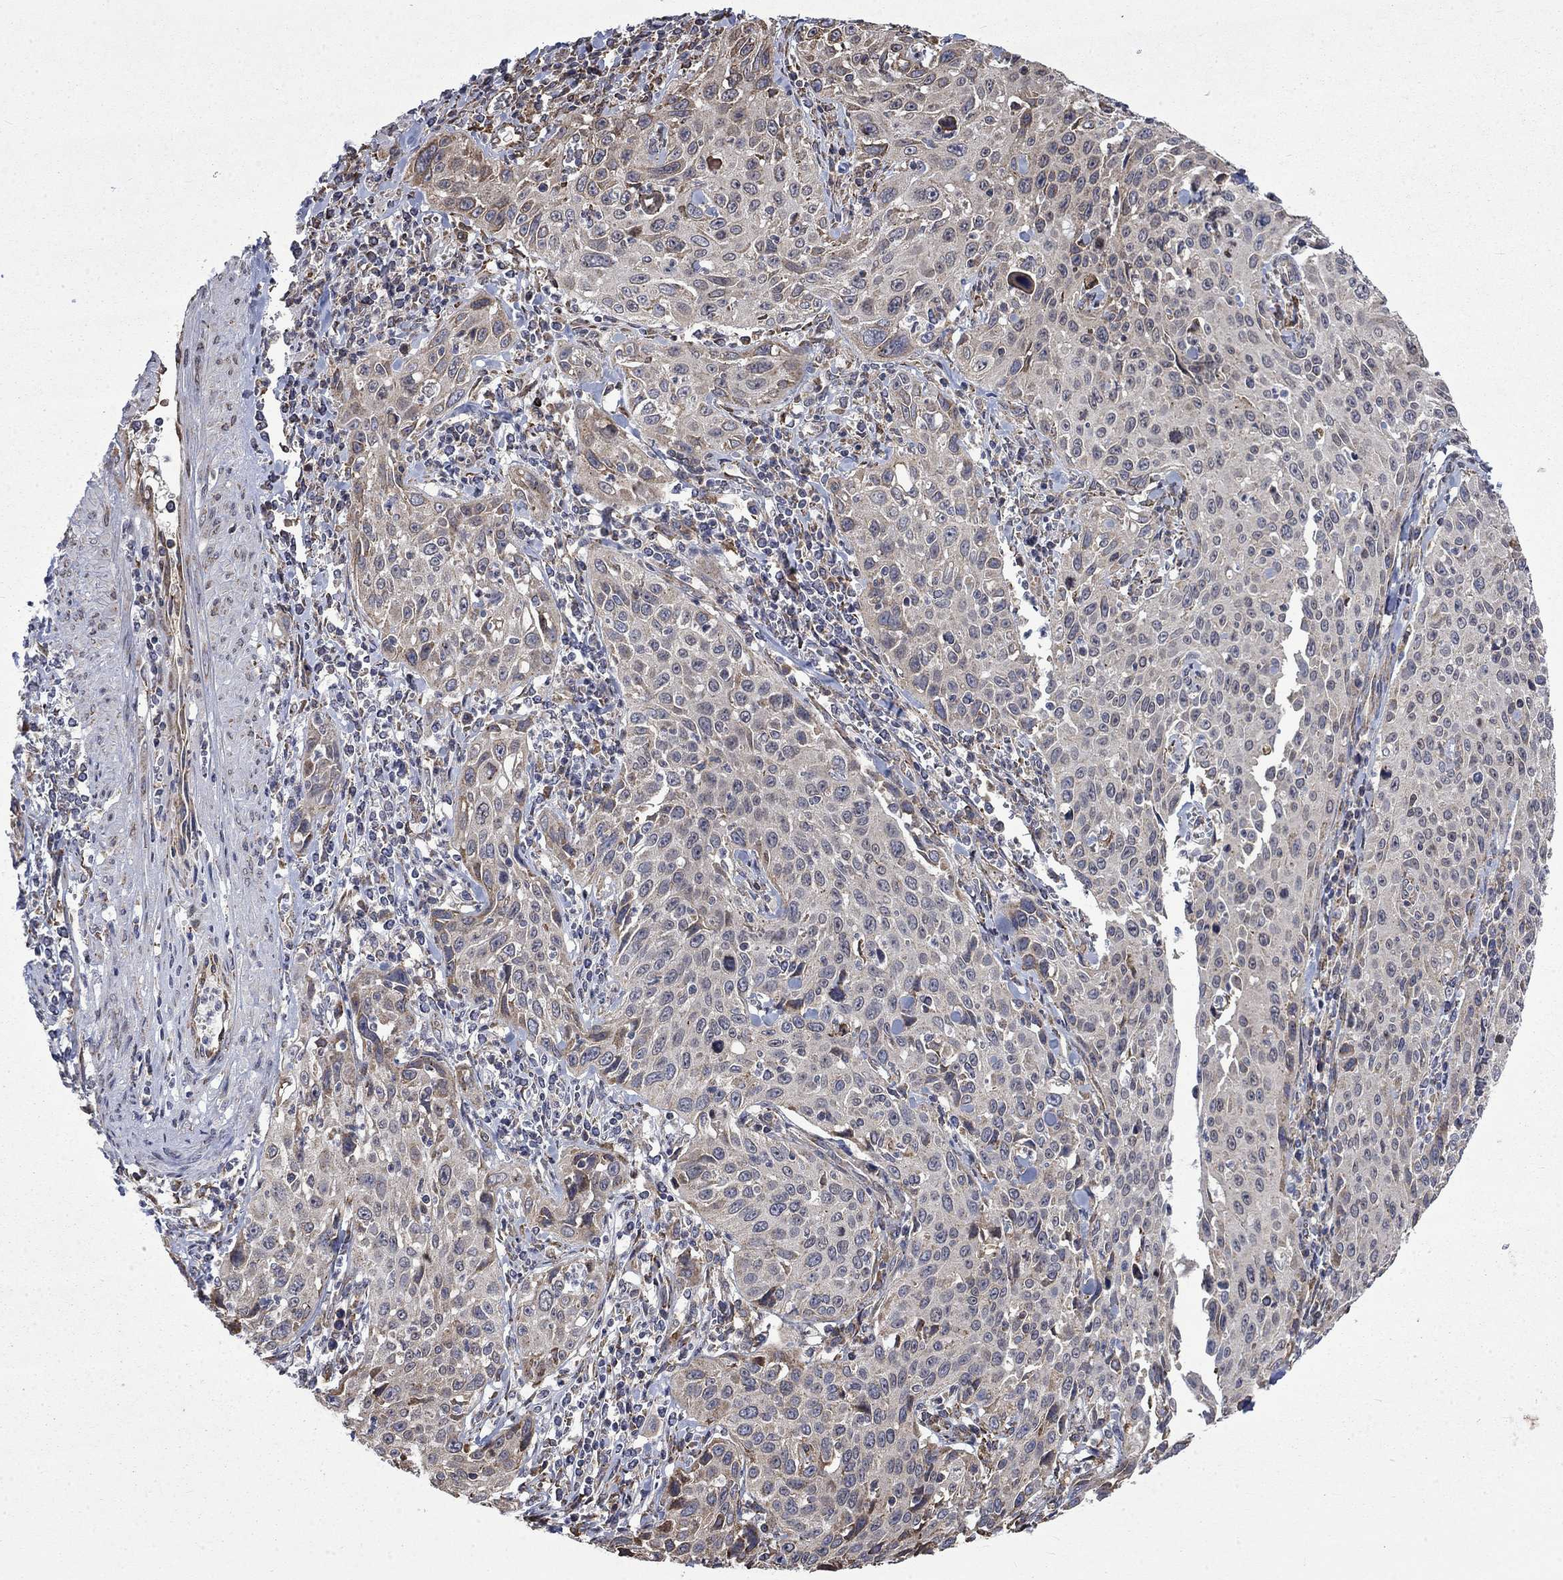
{"staining": {"intensity": "weak", "quantity": "<25%", "location": "cytoplasmic/membranous"}, "tissue": "cervical cancer", "cell_type": "Tumor cells", "image_type": "cancer", "snomed": [{"axis": "morphology", "description": "Squamous cell carcinoma, NOS"}, {"axis": "topography", "description": "Cervix"}], "caption": "Immunohistochemistry (IHC) histopathology image of cervical squamous cell carcinoma stained for a protein (brown), which shows no staining in tumor cells.", "gene": "ESRRA", "patient": {"sex": "female", "age": 26}}